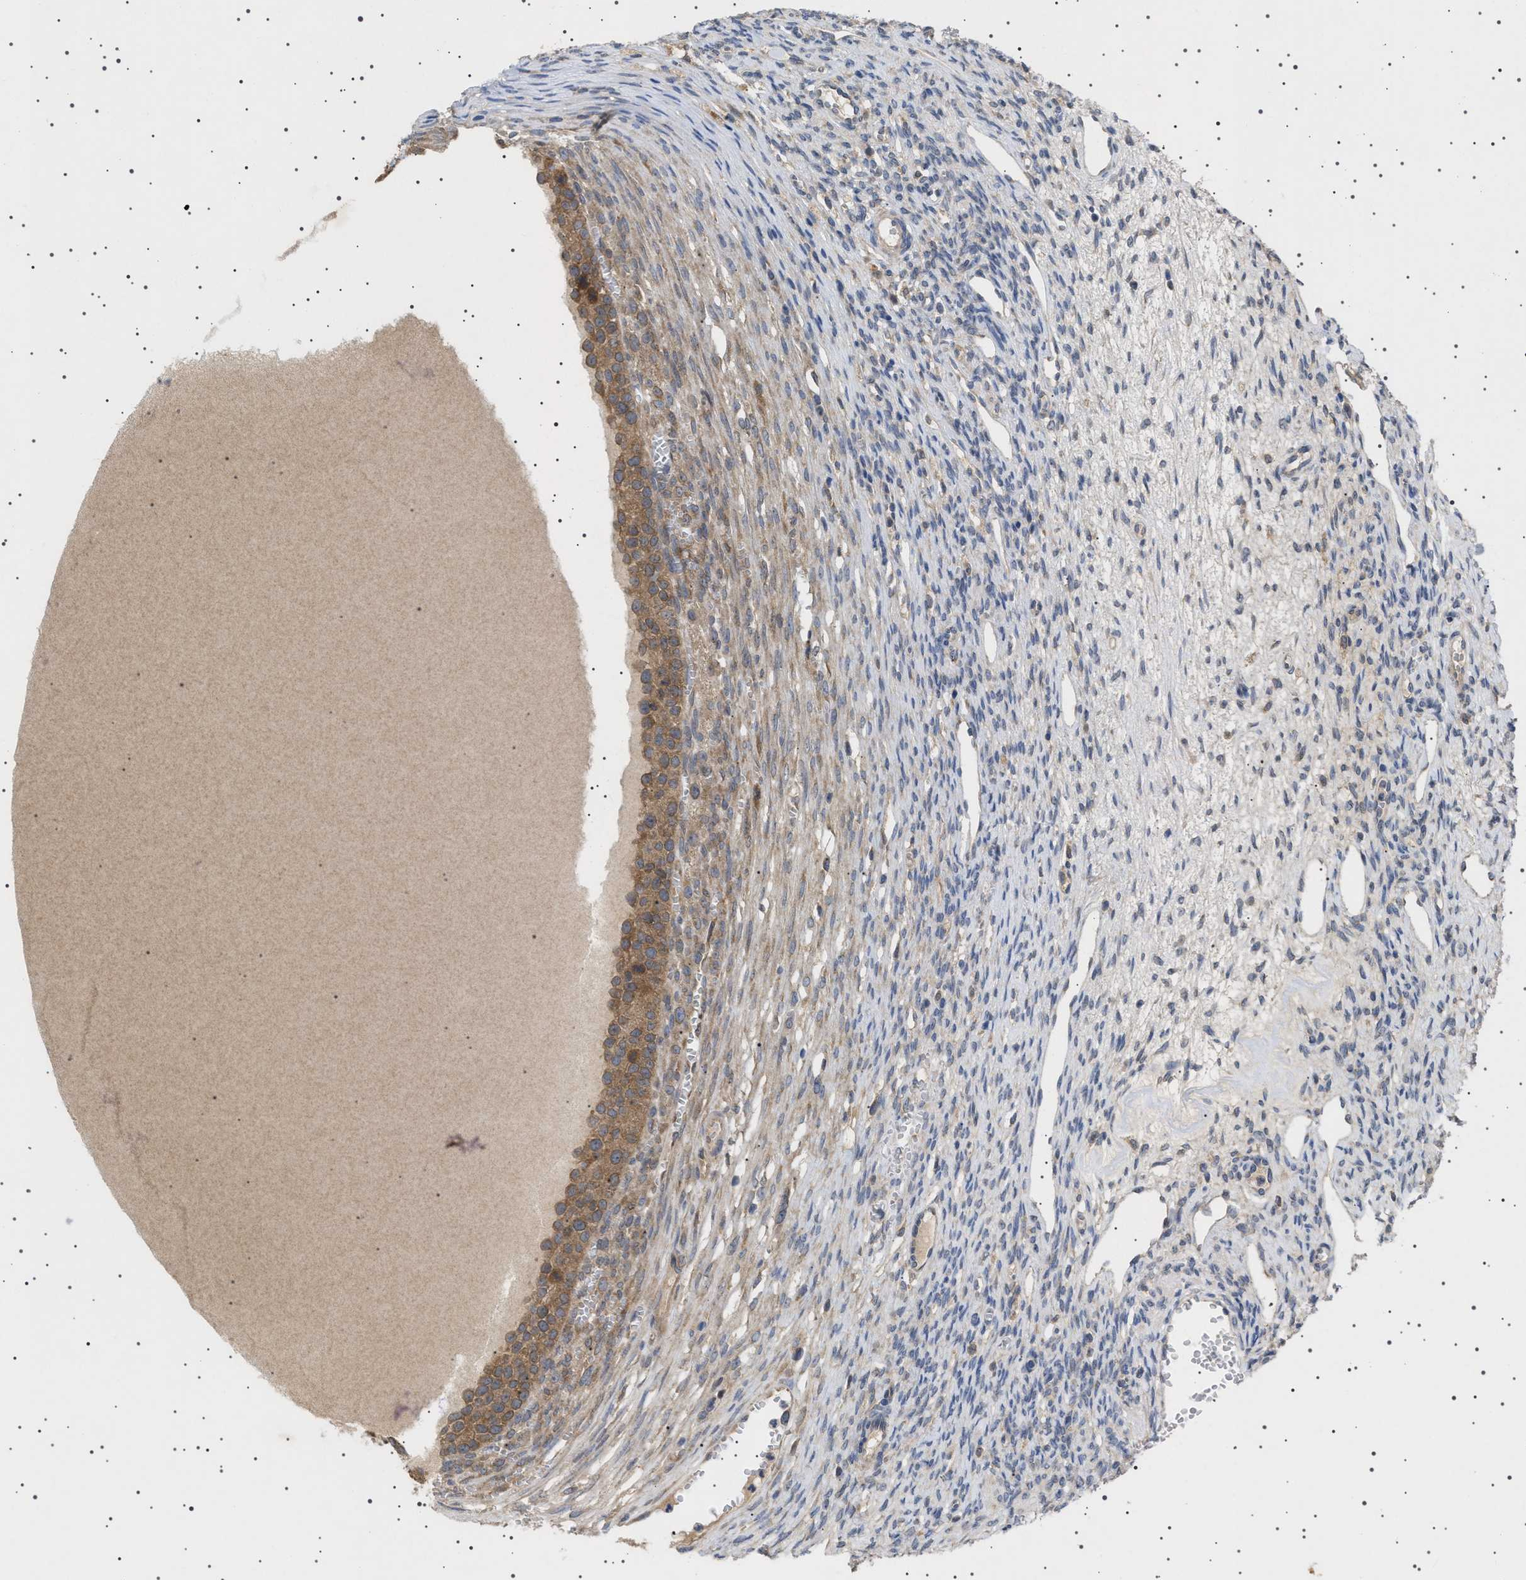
{"staining": {"intensity": "negative", "quantity": "none", "location": "none"}, "tissue": "ovary", "cell_type": "Follicle cells", "image_type": "normal", "snomed": [{"axis": "morphology", "description": "Normal tissue, NOS"}, {"axis": "topography", "description": "Ovary"}], "caption": "Ovary stained for a protein using immunohistochemistry exhibits no positivity follicle cells.", "gene": "NUP93", "patient": {"sex": "female", "age": 33}}